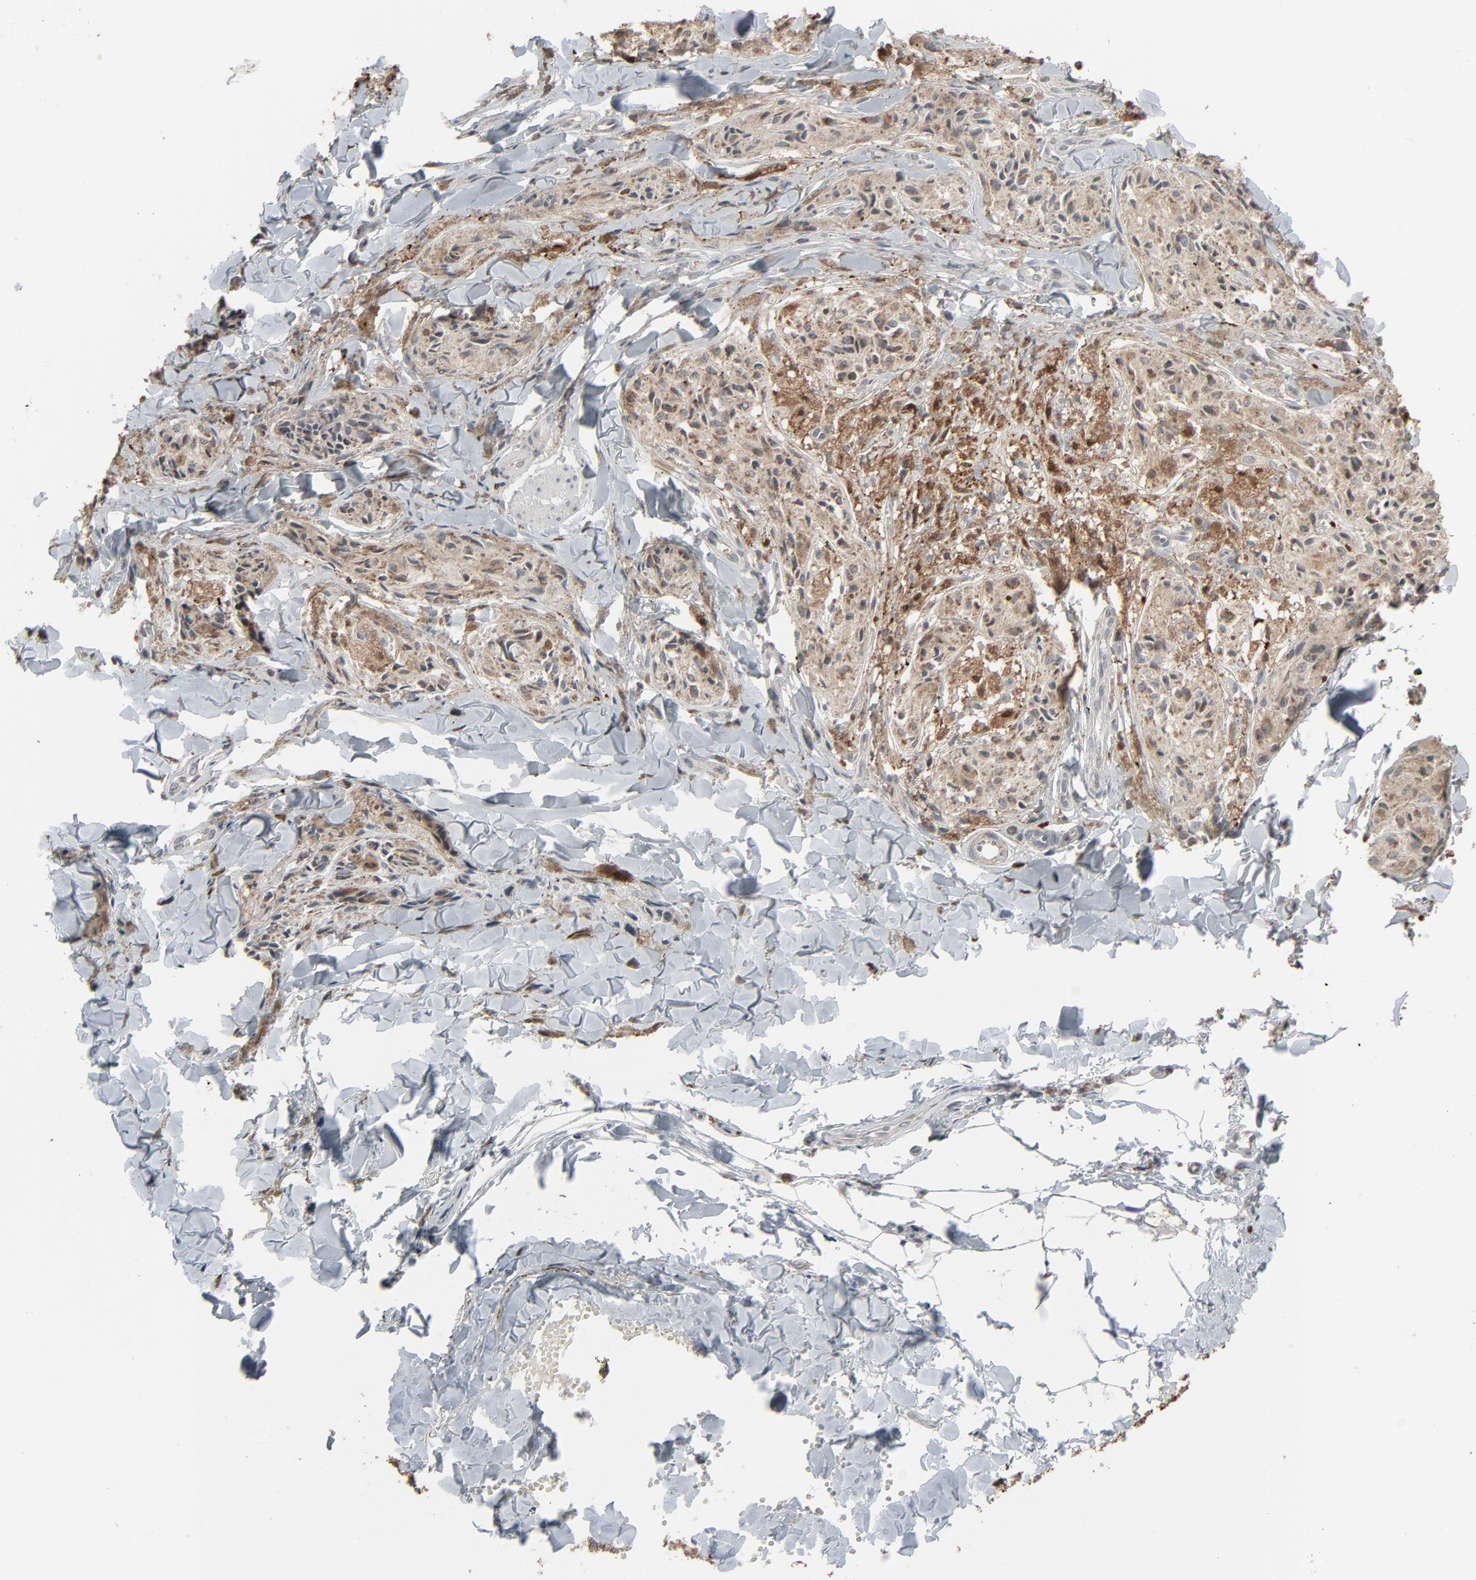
{"staining": {"intensity": "moderate", "quantity": ">75%", "location": "cytoplasmic/membranous"}, "tissue": "melanoma", "cell_type": "Tumor cells", "image_type": "cancer", "snomed": [{"axis": "morphology", "description": "Malignant melanoma, Metastatic site"}, {"axis": "topography", "description": "Skin"}], "caption": "Protein expression analysis of human melanoma reveals moderate cytoplasmic/membranous staining in approximately >75% of tumor cells.", "gene": "DOCK8", "patient": {"sex": "female", "age": 66}}